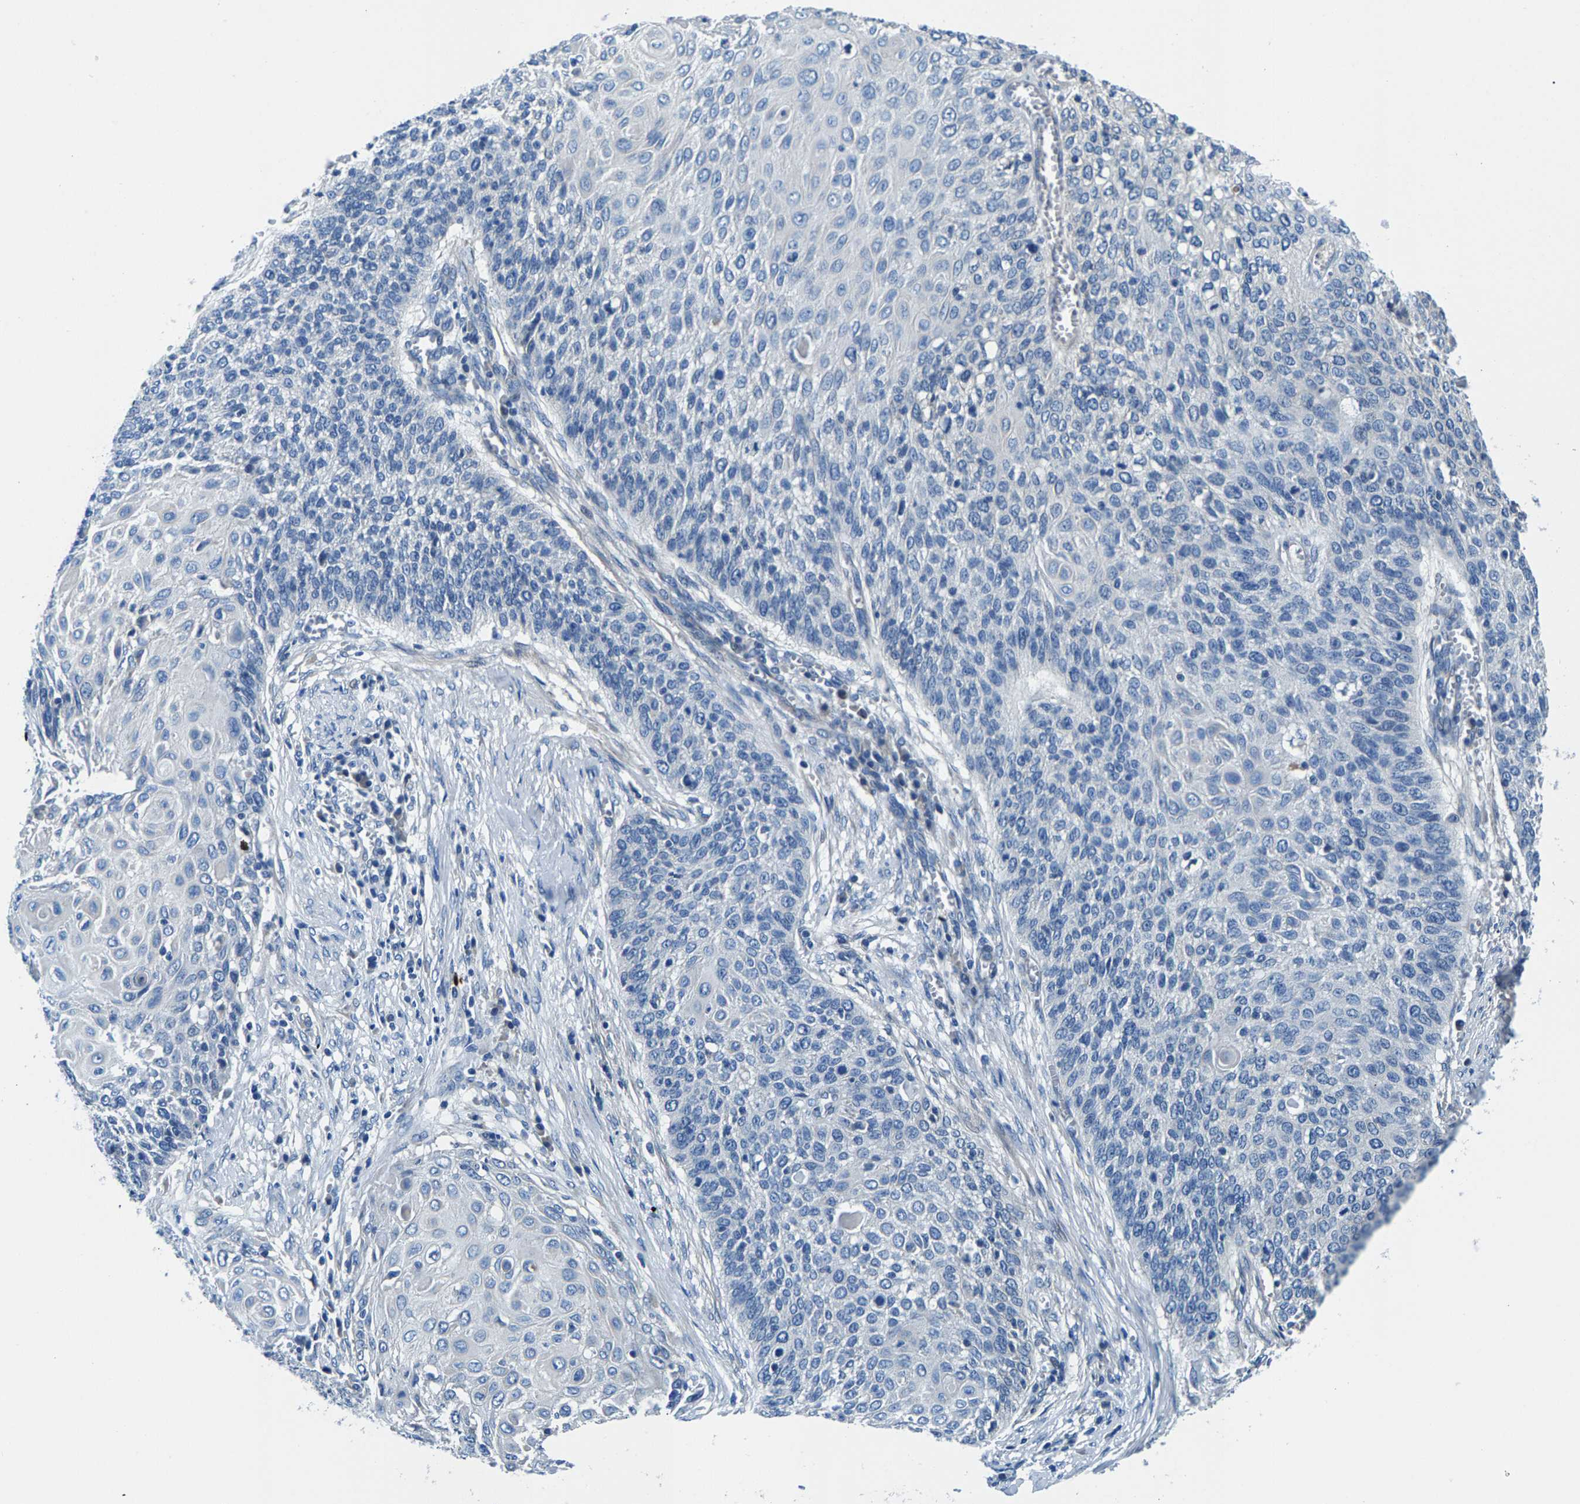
{"staining": {"intensity": "negative", "quantity": "none", "location": "none"}, "tissue": "cervical cancer", "cell_type": "Tumor cells", "image_type": "cancer", "snomed": [{"axis": "morphology", "description": "Squamous cell carcinoma, NOS"}, {"axis": "topography", "description": "Cervix"}], "caption": "Tumor cells show no significant positivity in cervical cancer.", "gene": "CDRT4", "patient": {"sex": "female", "age": 39}}